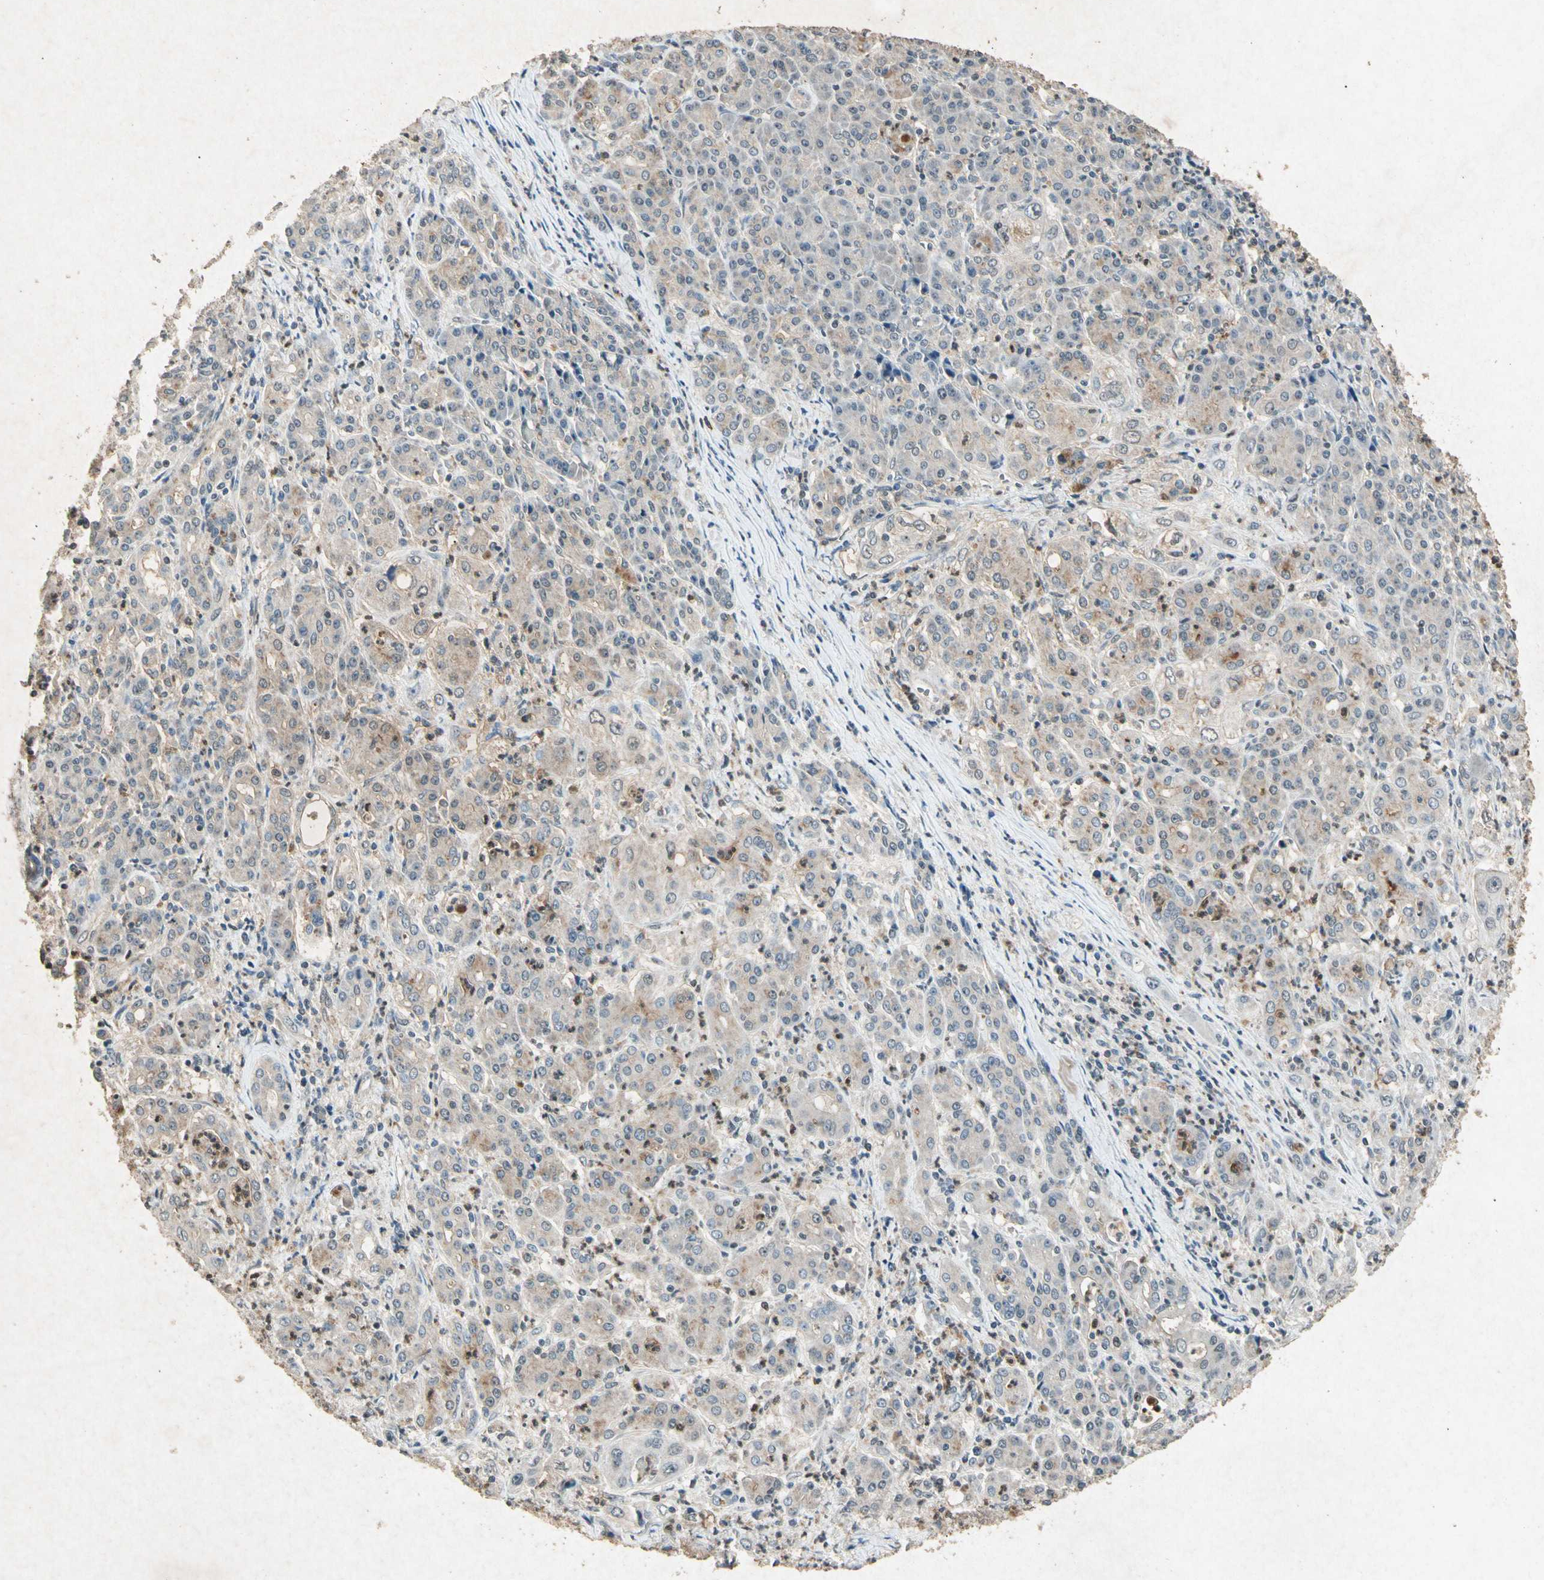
{"staining": {"intensity": "moderate", "quantity": "25%-75%", "location": "cytoplasmic/membranous"}, "tissue": "pancreatic cancer", "cell_type": "Tumor cells", "image_type": "cancer", "snomed": [{"axis": "morphology", "description": "Adenocarcinoma, NOS"}, {"axis": "topography", "description": "Pancreas"}], "caption": "Immunohistochemistry image of neoplastic tissue: human pancreatic cancer (adenocarcinoma) stained using IHC reveals medium levels of moderate protein expression localized specifically in the cytoplasmic/membranous of tumor cells, appearing as a cytoplasmic/membranous brown color.", "gene": "CP", "patient": {"sex": "male", "age": 70}}